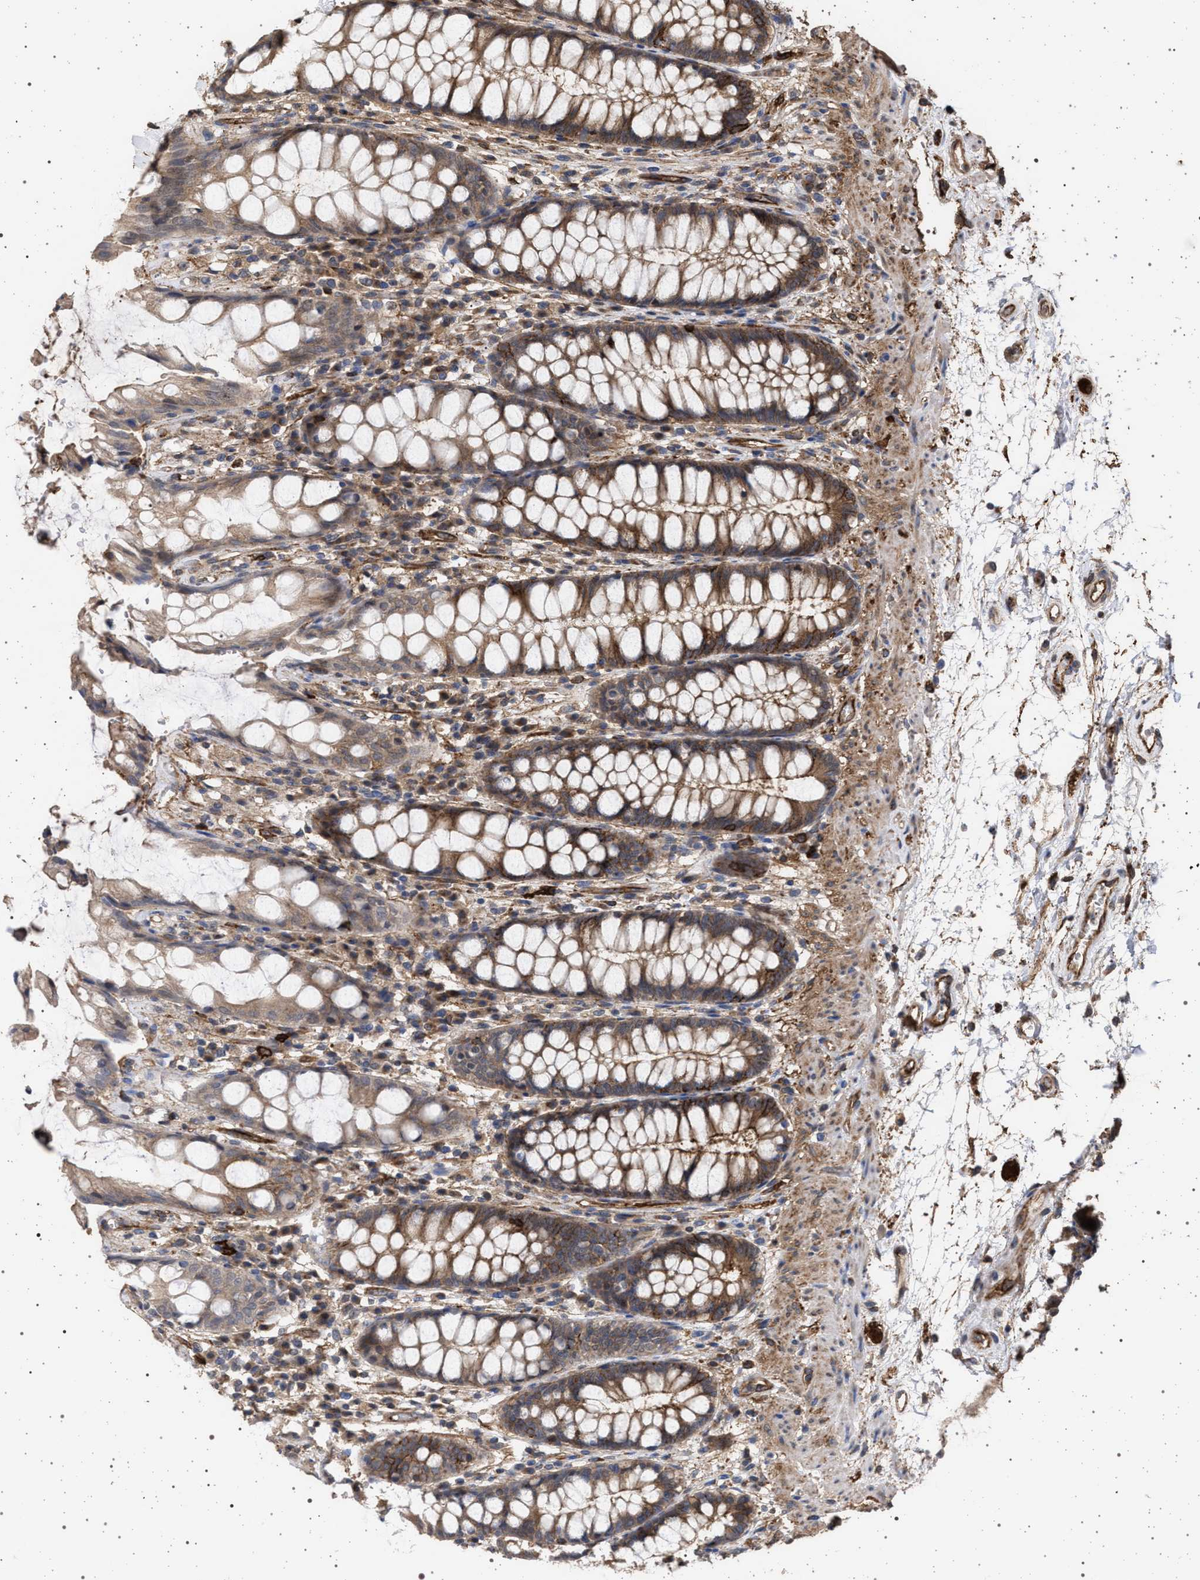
{"staining": {"intensity": "moderate", "quantity": ">75%", "location": "cytoplasmic/membranous"}, "tissue": "rectum", "cell_type": "Glandular cells", "image_type": "normal", "snomed": [{"axis": "morphology", "description": "Normal tissue, NOS"}, {"axis": "topography", "description": "Rectum"}], "caption": "This is an image of immunohistochemistry staining of normal rectum, which shows moderate positivity in the cytoplasmic/membranous of glandular cells.", "gene": "IFT20", "patient": {"sex": "male", "age": 64}}